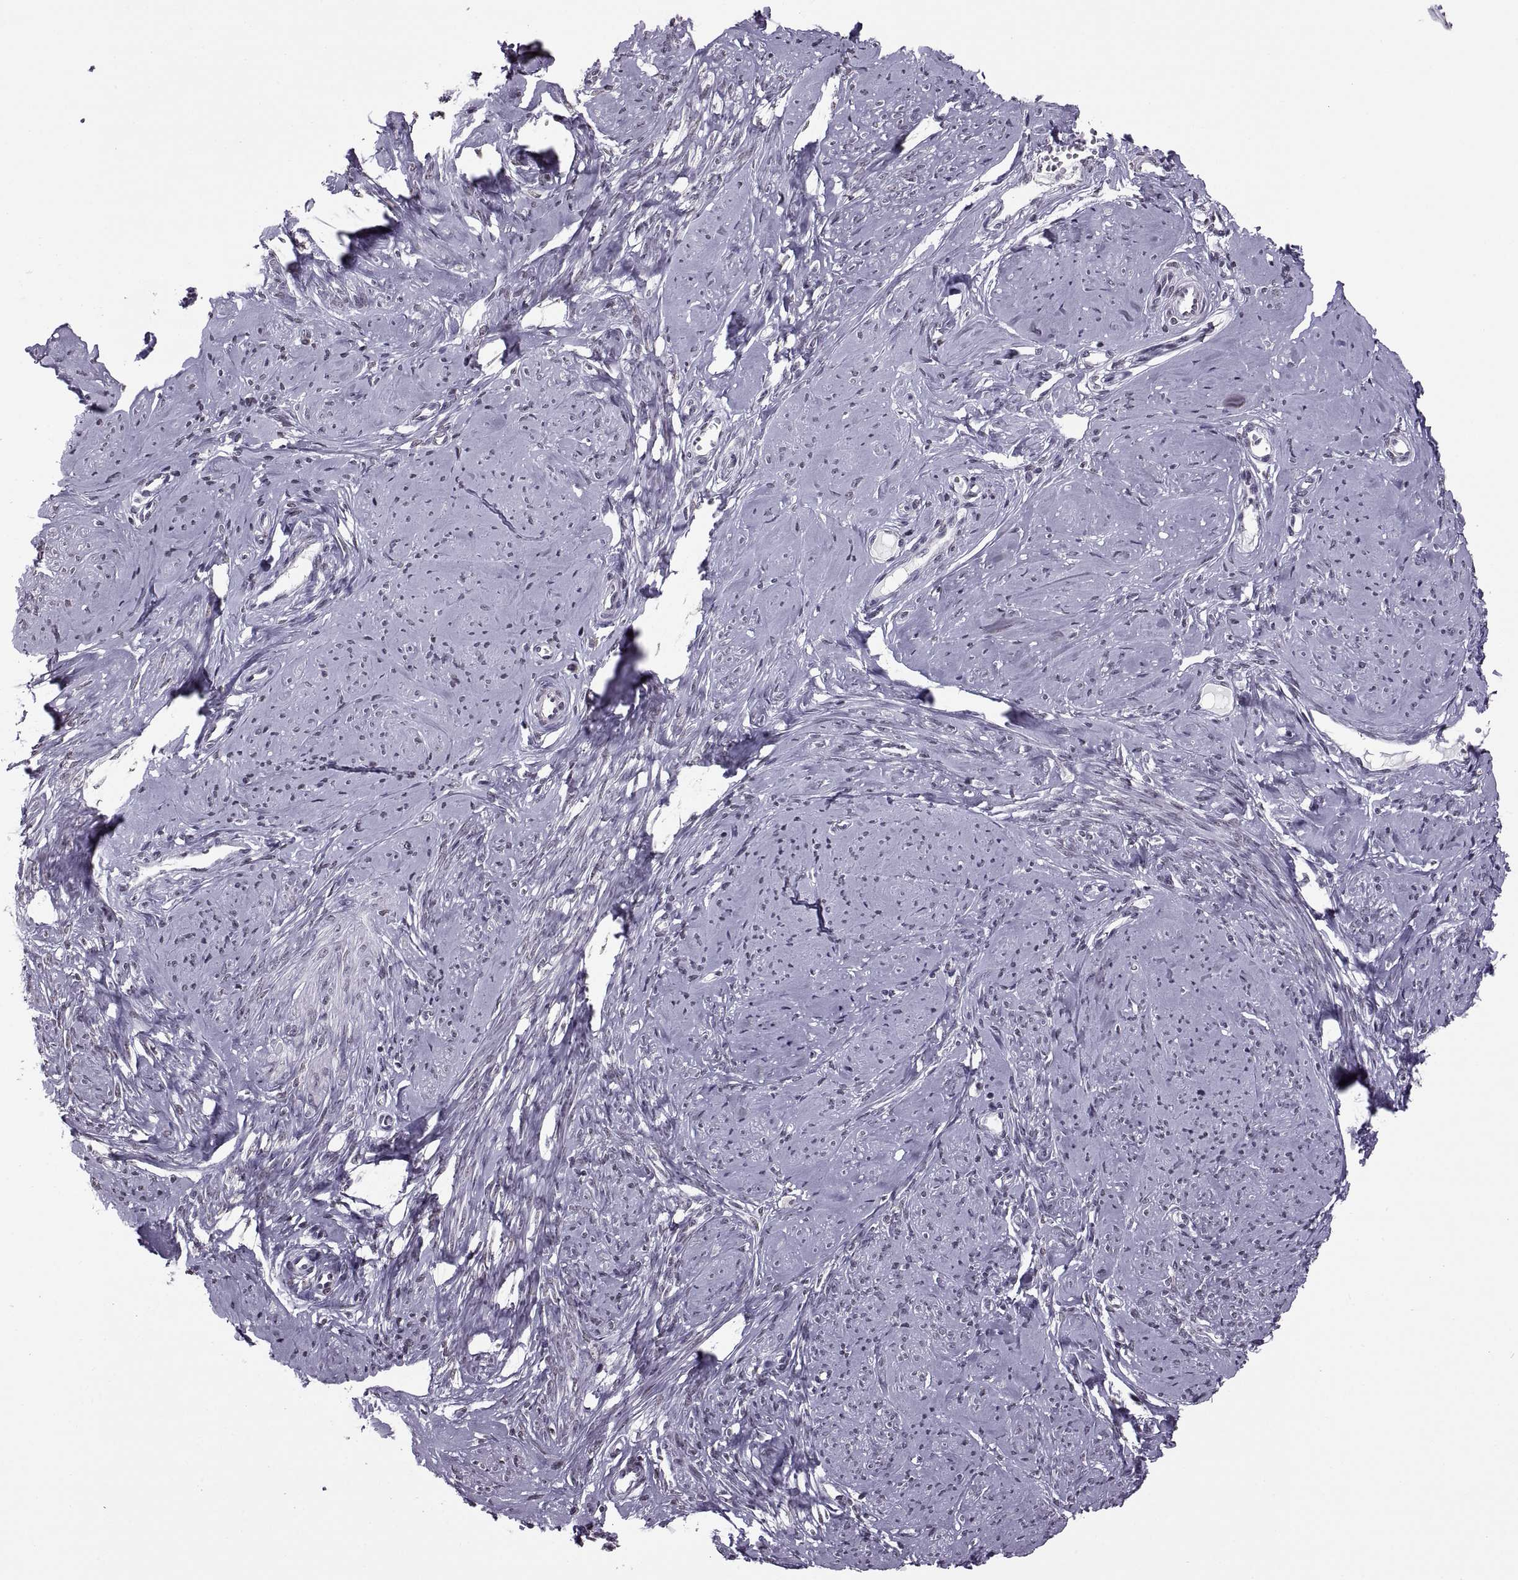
{"staining": {"intensity": "negative", "quantity": "none", "location": "none"}, "tissue": "smooth muscle", "cell_type": "Smooth muscle cells", "image_type": "normal", "snomed": [{"axis": "morphology", "description": "Normal tissue, NOS"}, {"axis": "topography", "description": "Smooth muscle"}], "caption": "IHC photomicrograph of benign smooth muscle: smooth muscle stained with DAB shows no significant protein expression in smooth muscle cells.", "gene": "H1", "patient": {"sex": "female", "age": 48}}